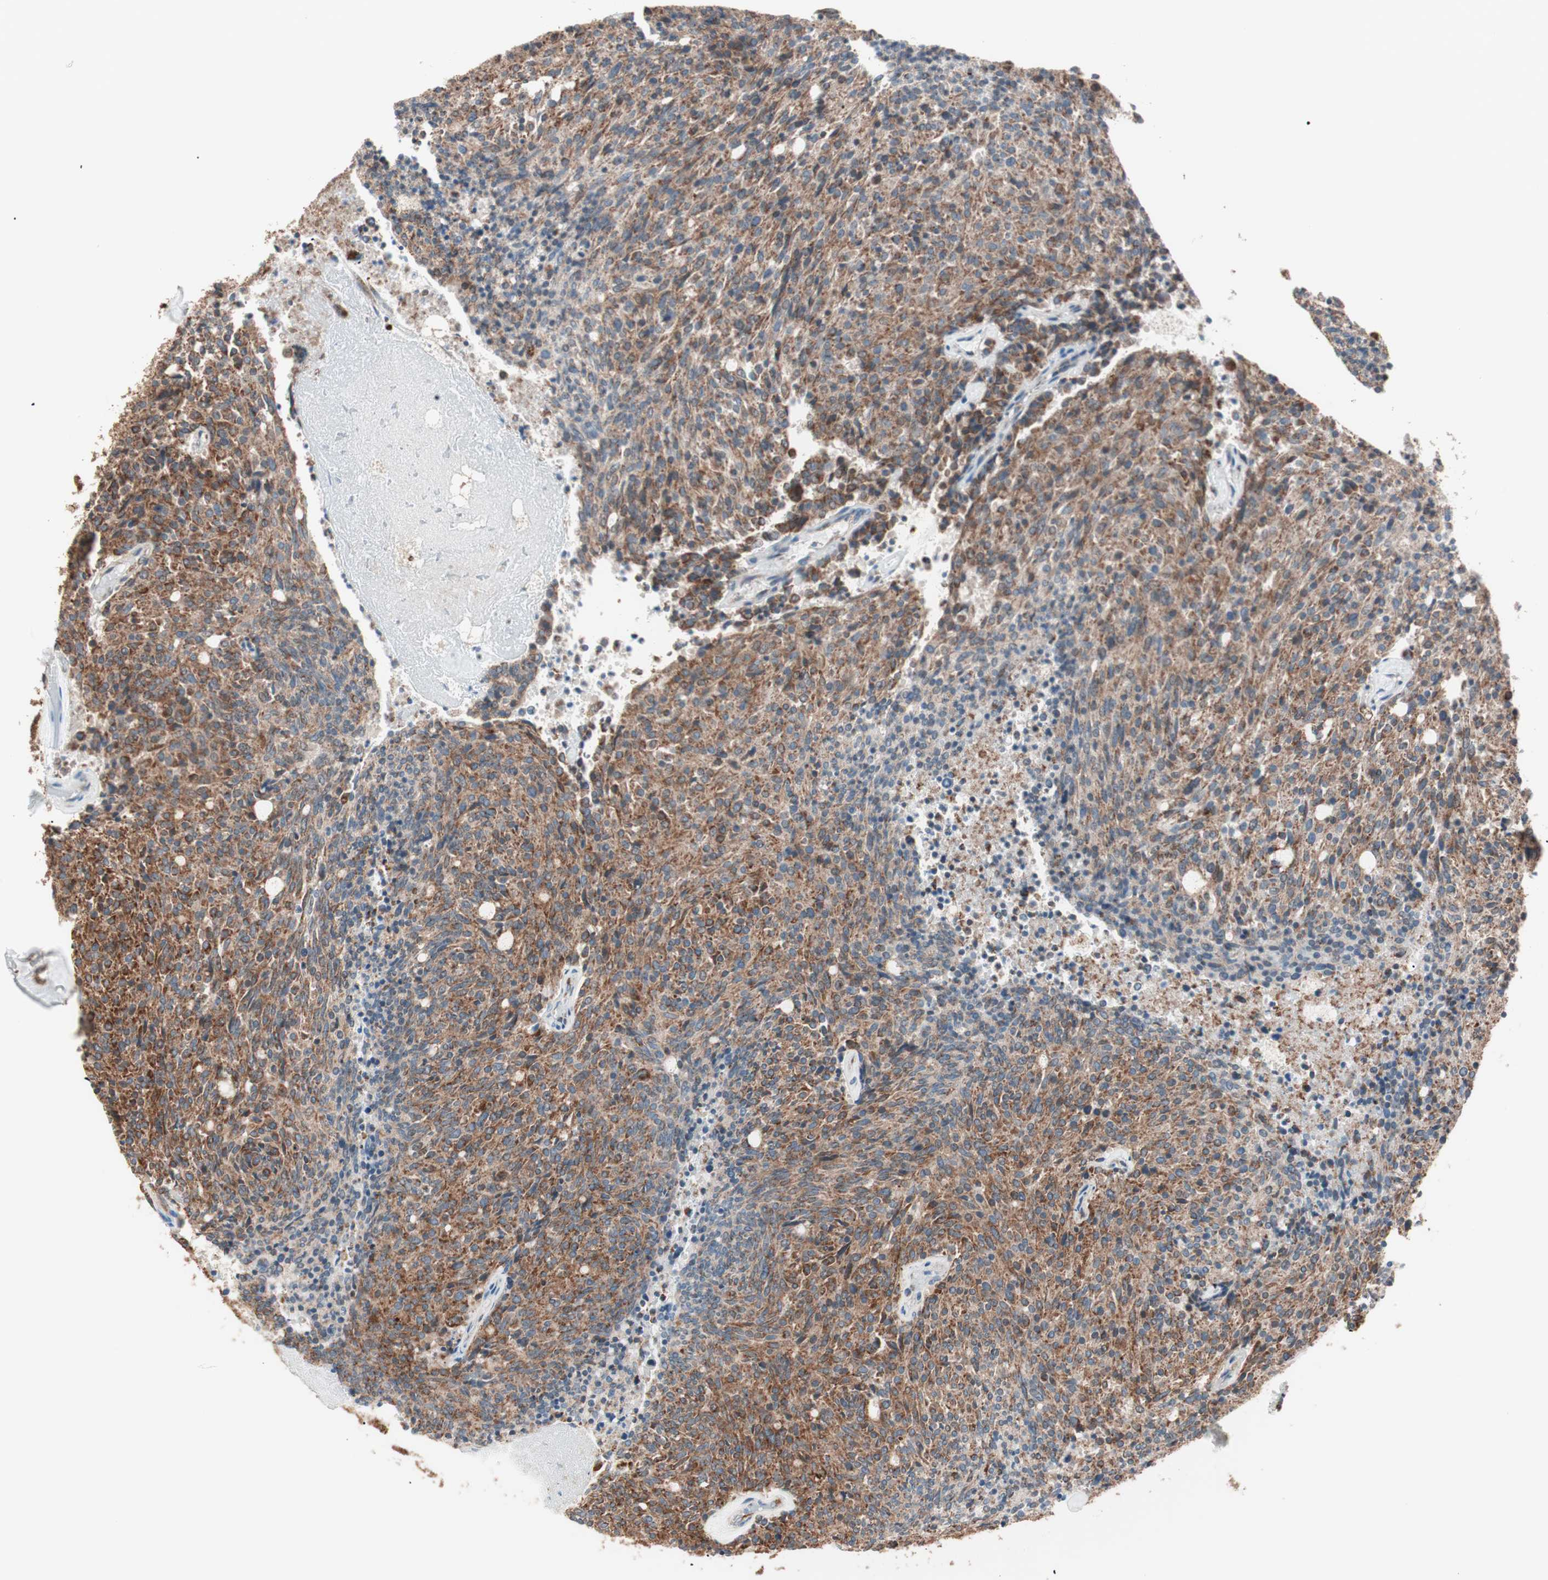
{"staining": {"intensity": "moderate", "quantity": ">75%", "location": "cytoplasmic/membranous"}, "tissue": "carcinoid", "cell_type": "Tumor cells", "image_type": "cancer", "snomed": [{"axis": "morphology", "description": "Carcinoid, malignant, NOS"}, {"axis": "topography", "description": "Pancreas"}], "caption": "This photomicrograph shows immunohistochemistry staining of carcinoid (malignant), with medium moderate cytoplasmic/membranous positivity in about >75% of tumor cells.", "gene": "TOMM22", "patient": {"sex": "female", "age": 54}}